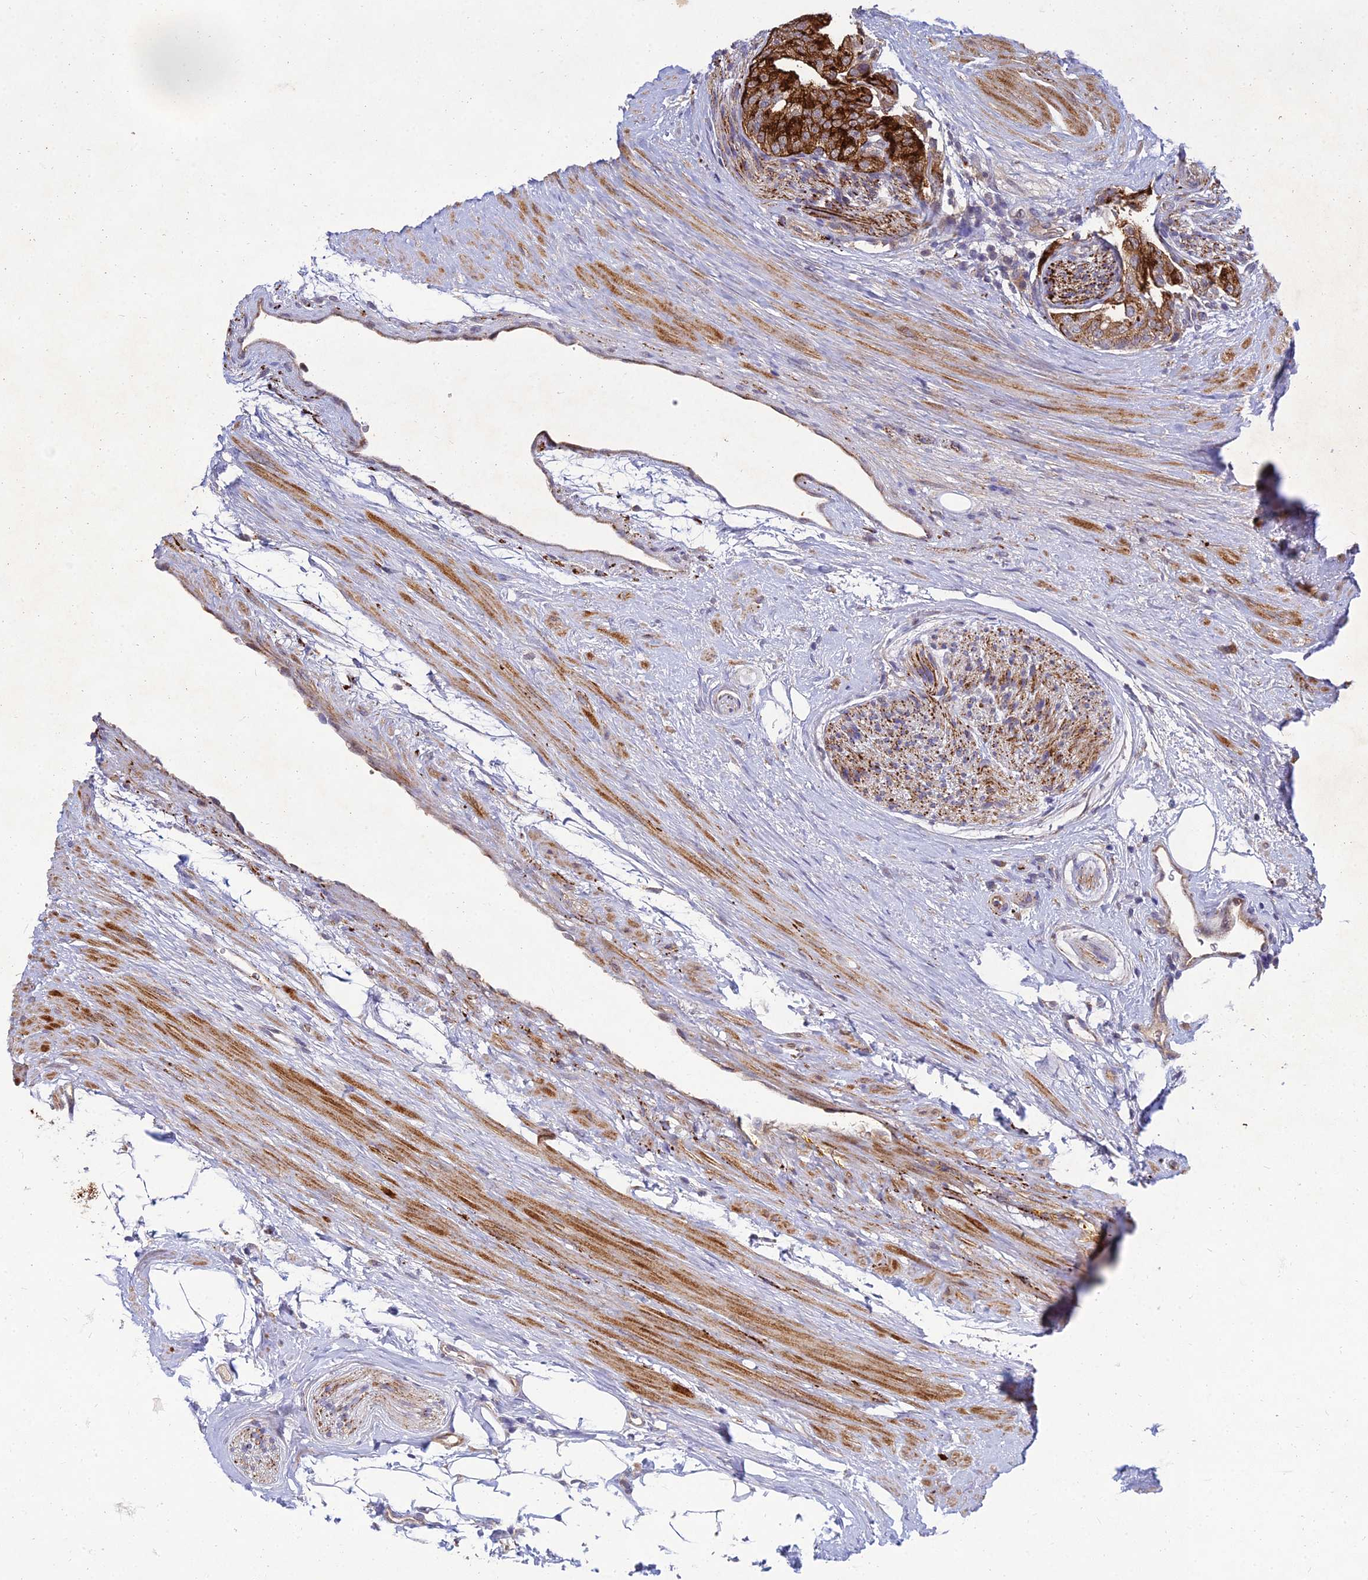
{"staining": {"intensity": "strong", "quantity": ">75%", "location": "cytoplasmic/membranous,nuclear"}, "tissue": "prostate cancer", "cell_type": "Tumor cells", "image_type": "cancer", "snomed": [{"axis": "morphology", "description": "Adenocarcinoma, High grade"}, {"axis": "topography", "description": "Prostate"}], "caption": "Prostate cancer tissue displays strong cytoplasmic/membranous and nuclear positivity in about >75% of tumor cells, visualized by immunohistochemistry.", "gene": "NPY", "patient": {"sex": "male", "age": 49}}